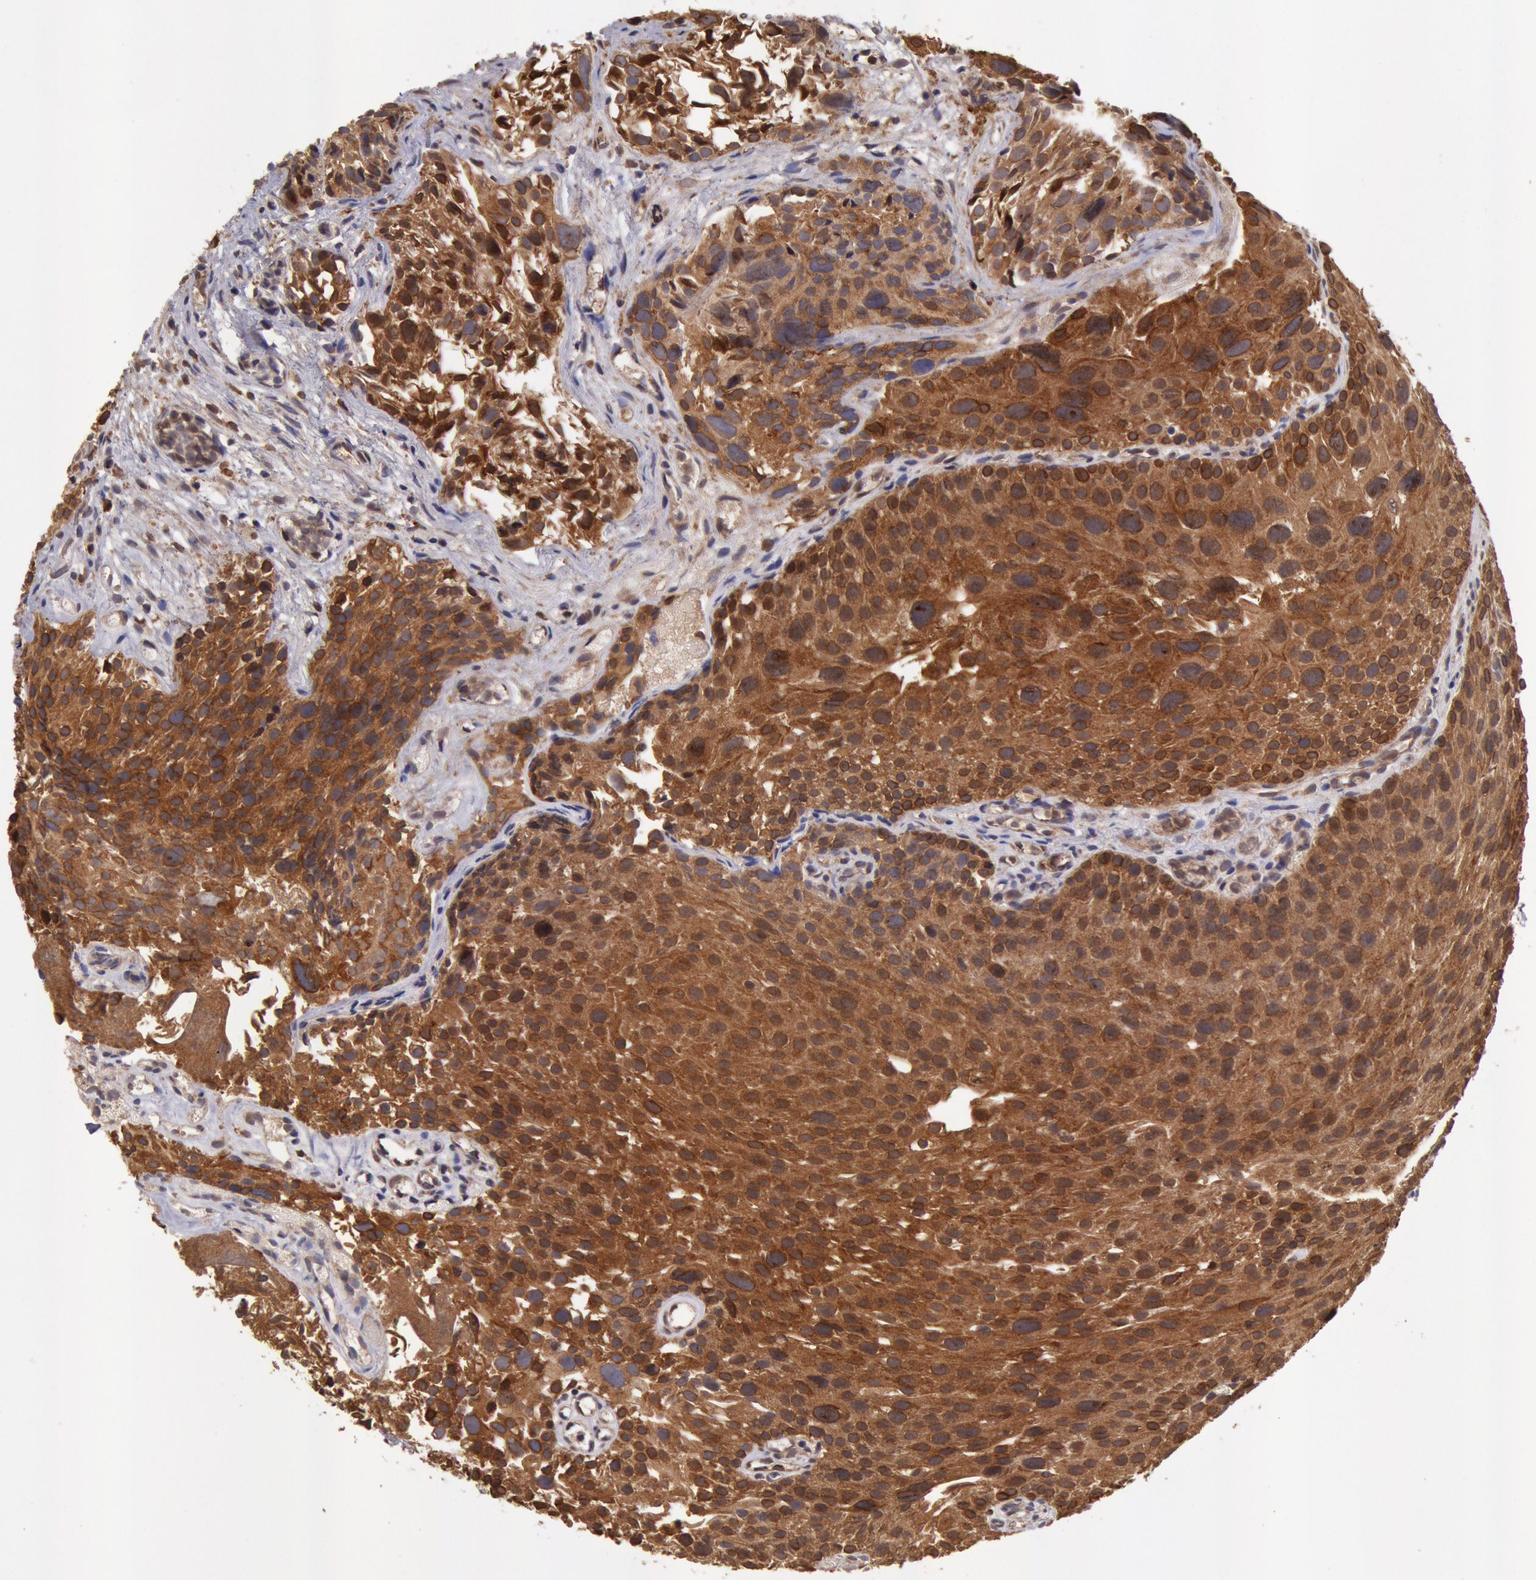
{"staining": {"intensity": "strong", "quantity": ">75%", "location": "cytoplasmic/membranous"}, "tissue": "urothelial cancer", "cell_type": "Tumor cells", "image_type": "cancer", "snomed": [{"axis": "morphology", "description": "Urothelial carcinoma, High grade"}, {"axis": "topography", "description": "Urinary bladder"}], "caption": "This is a micrograph of immunohistochemistry staining of high-grade urothelial carcinoma, which shows strong expression in the cytoplasmic/membranous of tumor cells.", "gene": "COMT", "patient": {"sex": "female", "age": 78}}